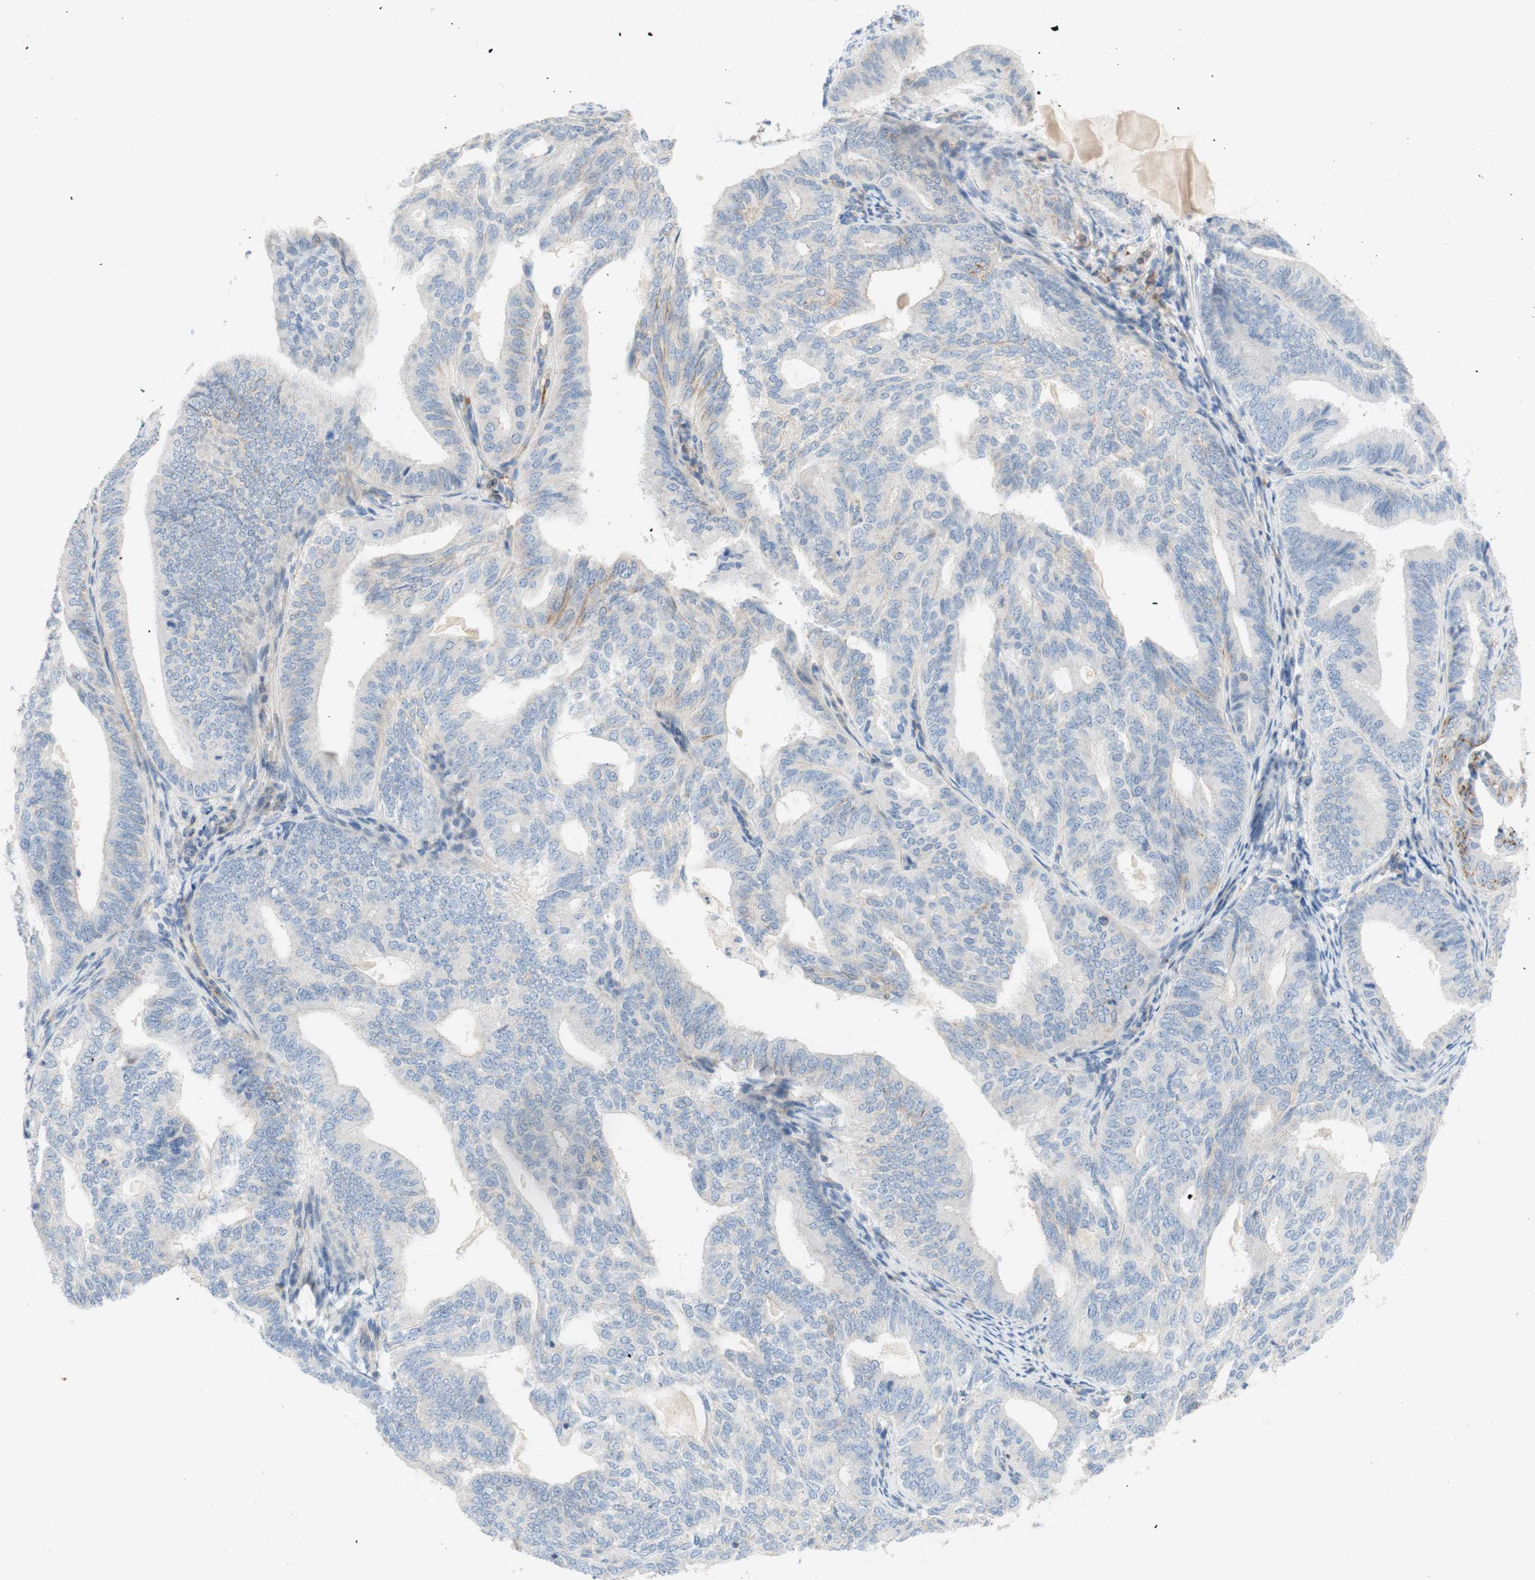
{"staining": {"intensity": "moderate", "quantity": "<25%", "location": "cytoplasmic/membranous"}, "tissue": "endometrial cancer", "cell_type": "Tumor cells", "image_type": "cancer", "snomed": [{"axis": "morphology", "description": "Adenocarcinoma, NOS"}, {"axis": "topography", "description": "Endometrium"}], "caption": "The micrograph displays a brown stain indicating the presence of a protein in the cytoplasmic/membranous of tumor cells in adenocarcinoma (endometrial).", "gene": "POU2AF1", "patient": {"sex": "female", "age": 58}}